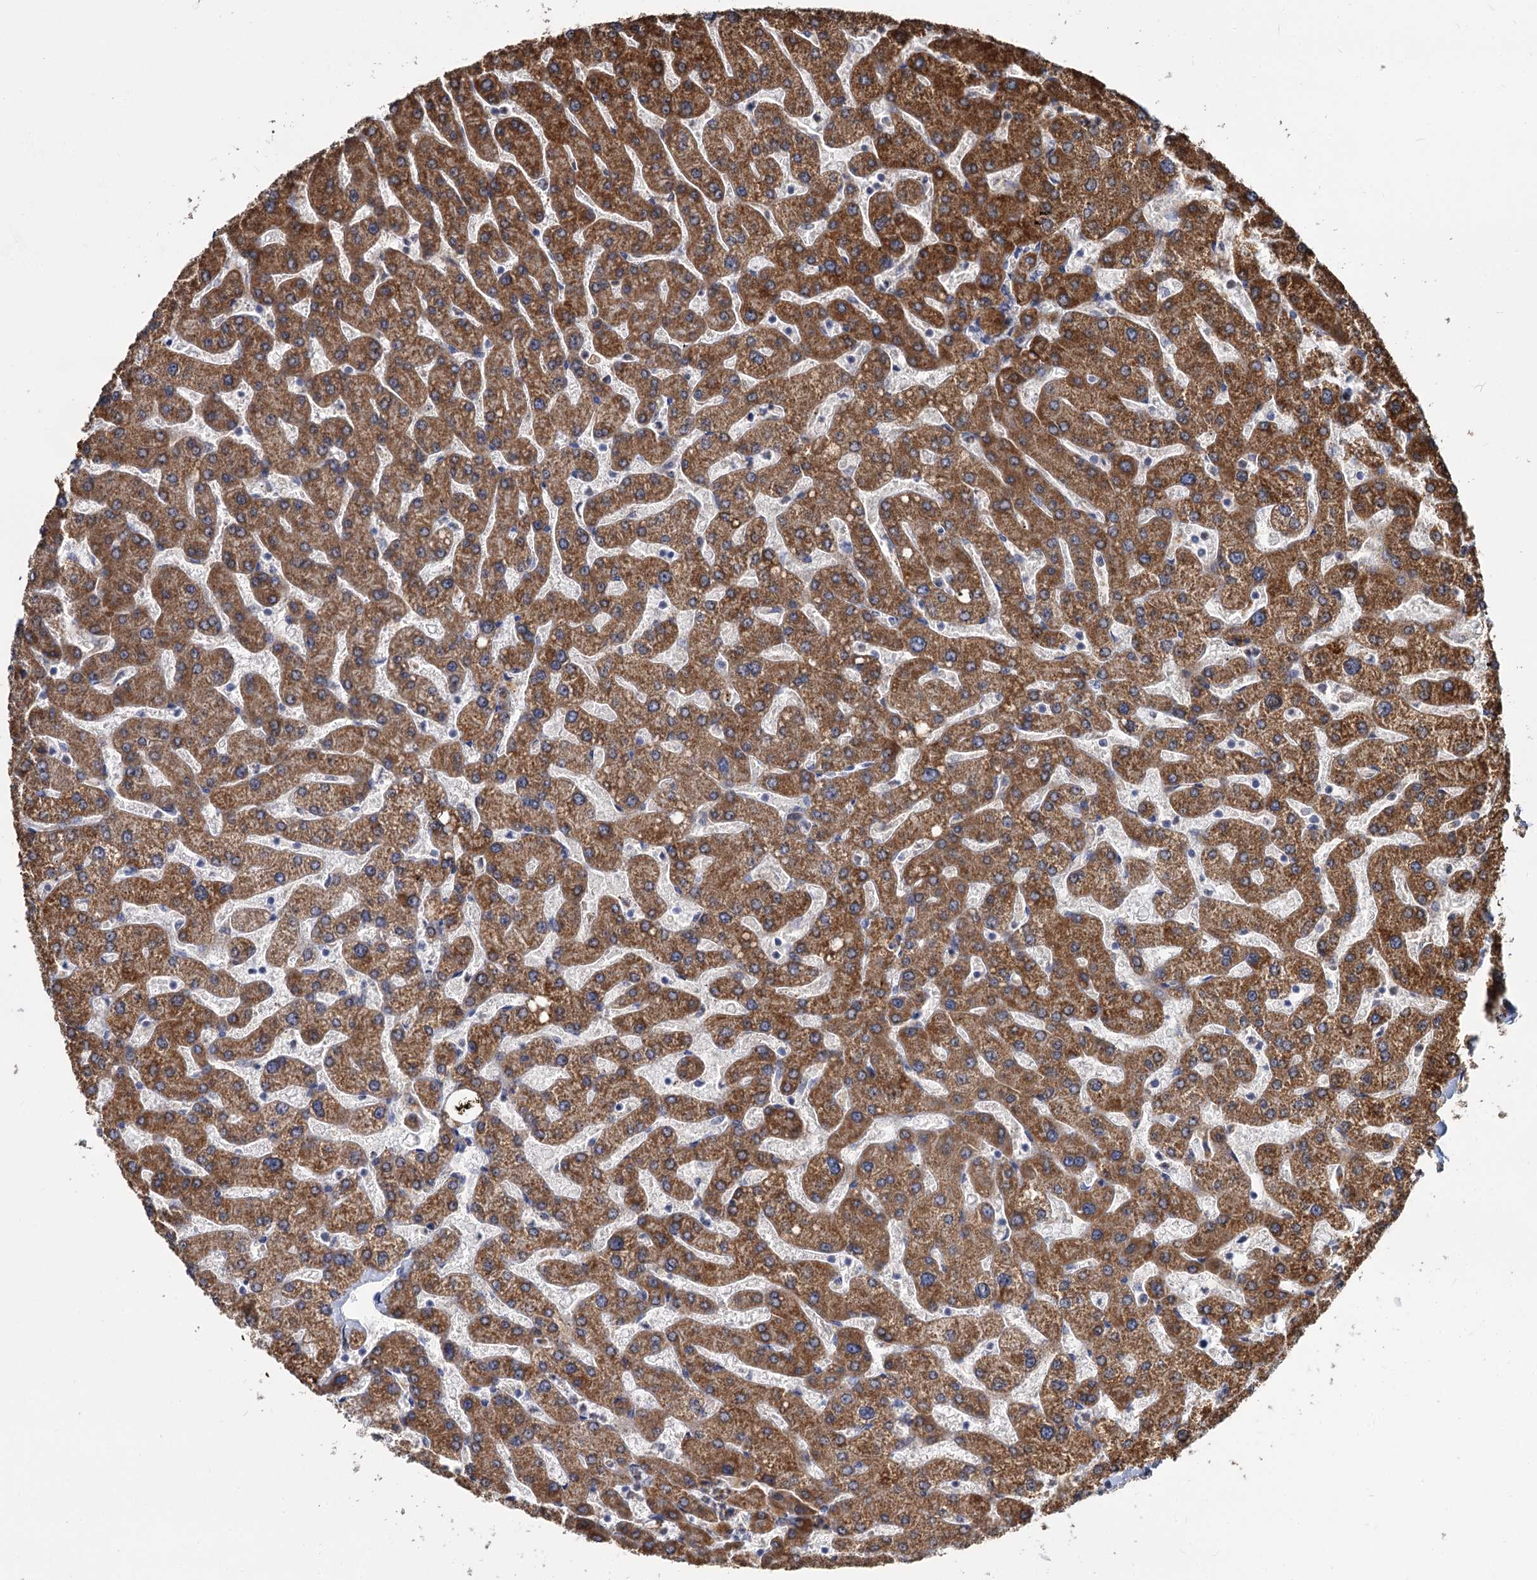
{"staining": {"intensity": "negative", "quantity": "none", "location": "none"}, "tissue": "liver", "cell_type": "Cholangiocytes", "image_type": "normal", "snomed": [{"axis": "morphology", "description": "Normal tissue, NOS"}, {"axis": "topography", "description": "Liver"}], "caption": "This is an immunohistochemistry photomicrograph of benign liver. There is no staining in cholangiocytes.", "gene": "ALKBH7", "patient": {"sex": "male", "age": 55}}